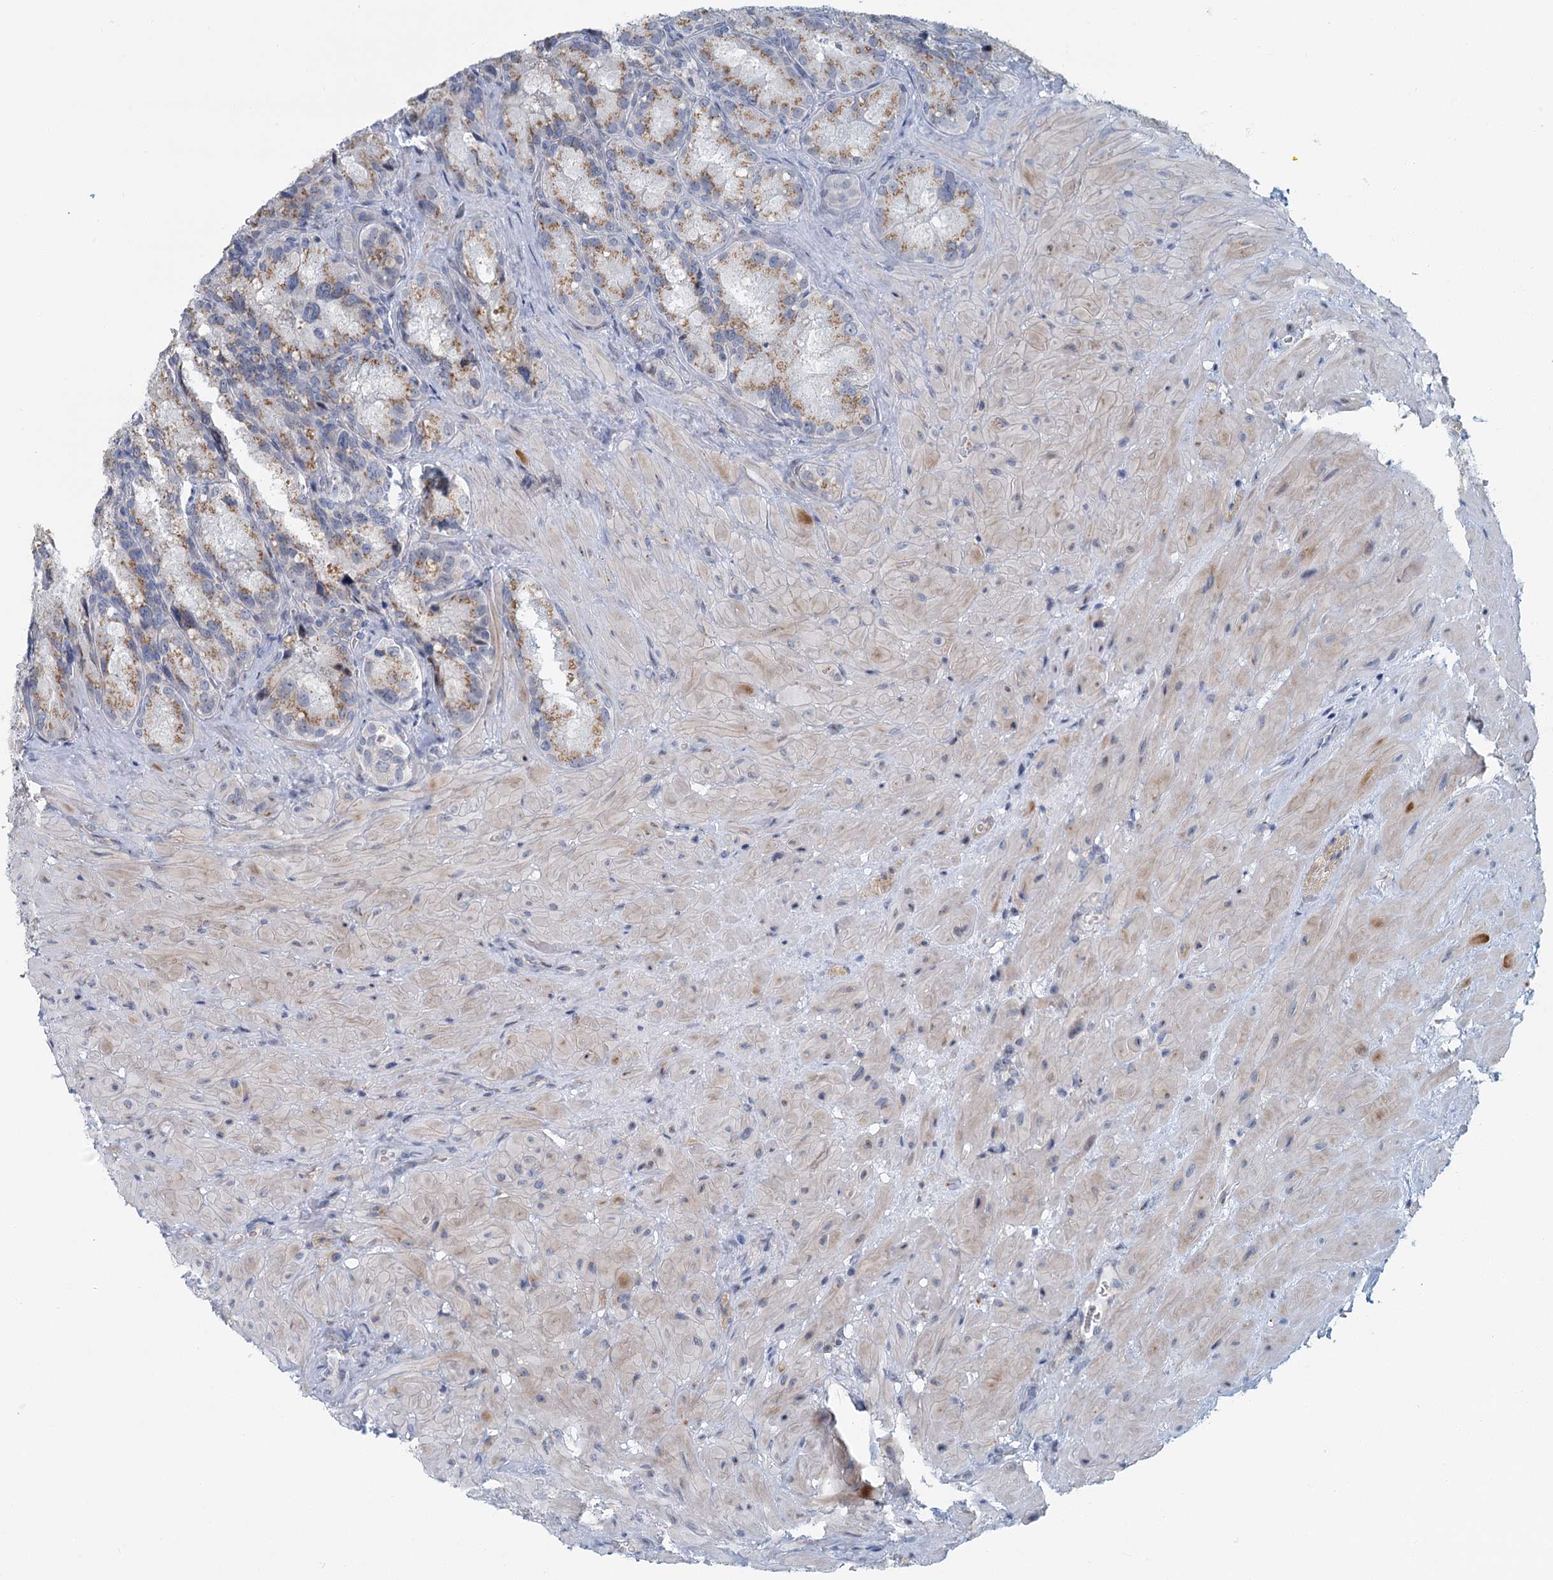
{"staining": {"intensity": "moderate", "quantity": "25%-75%", "location": "cytoplasmic/membranous"}, "tissue": "seminal vesicle", "cell_type": "Glandular cells", "image_type": "normal", "snomed": [{"axis": "morphology", "description": "Normal tissue, NOS"}, {"axis": "topography", "description": "Seminal veicle"}], "caption": "There is medium levels of moderate cytoplasmic/membranous staining in glandular cells of benign seminal vesicle, as demonstrated by immunohistochemical staining (brown color).", "gene": "ZNF527", "patient": {"sex": "male", "age": 62}}